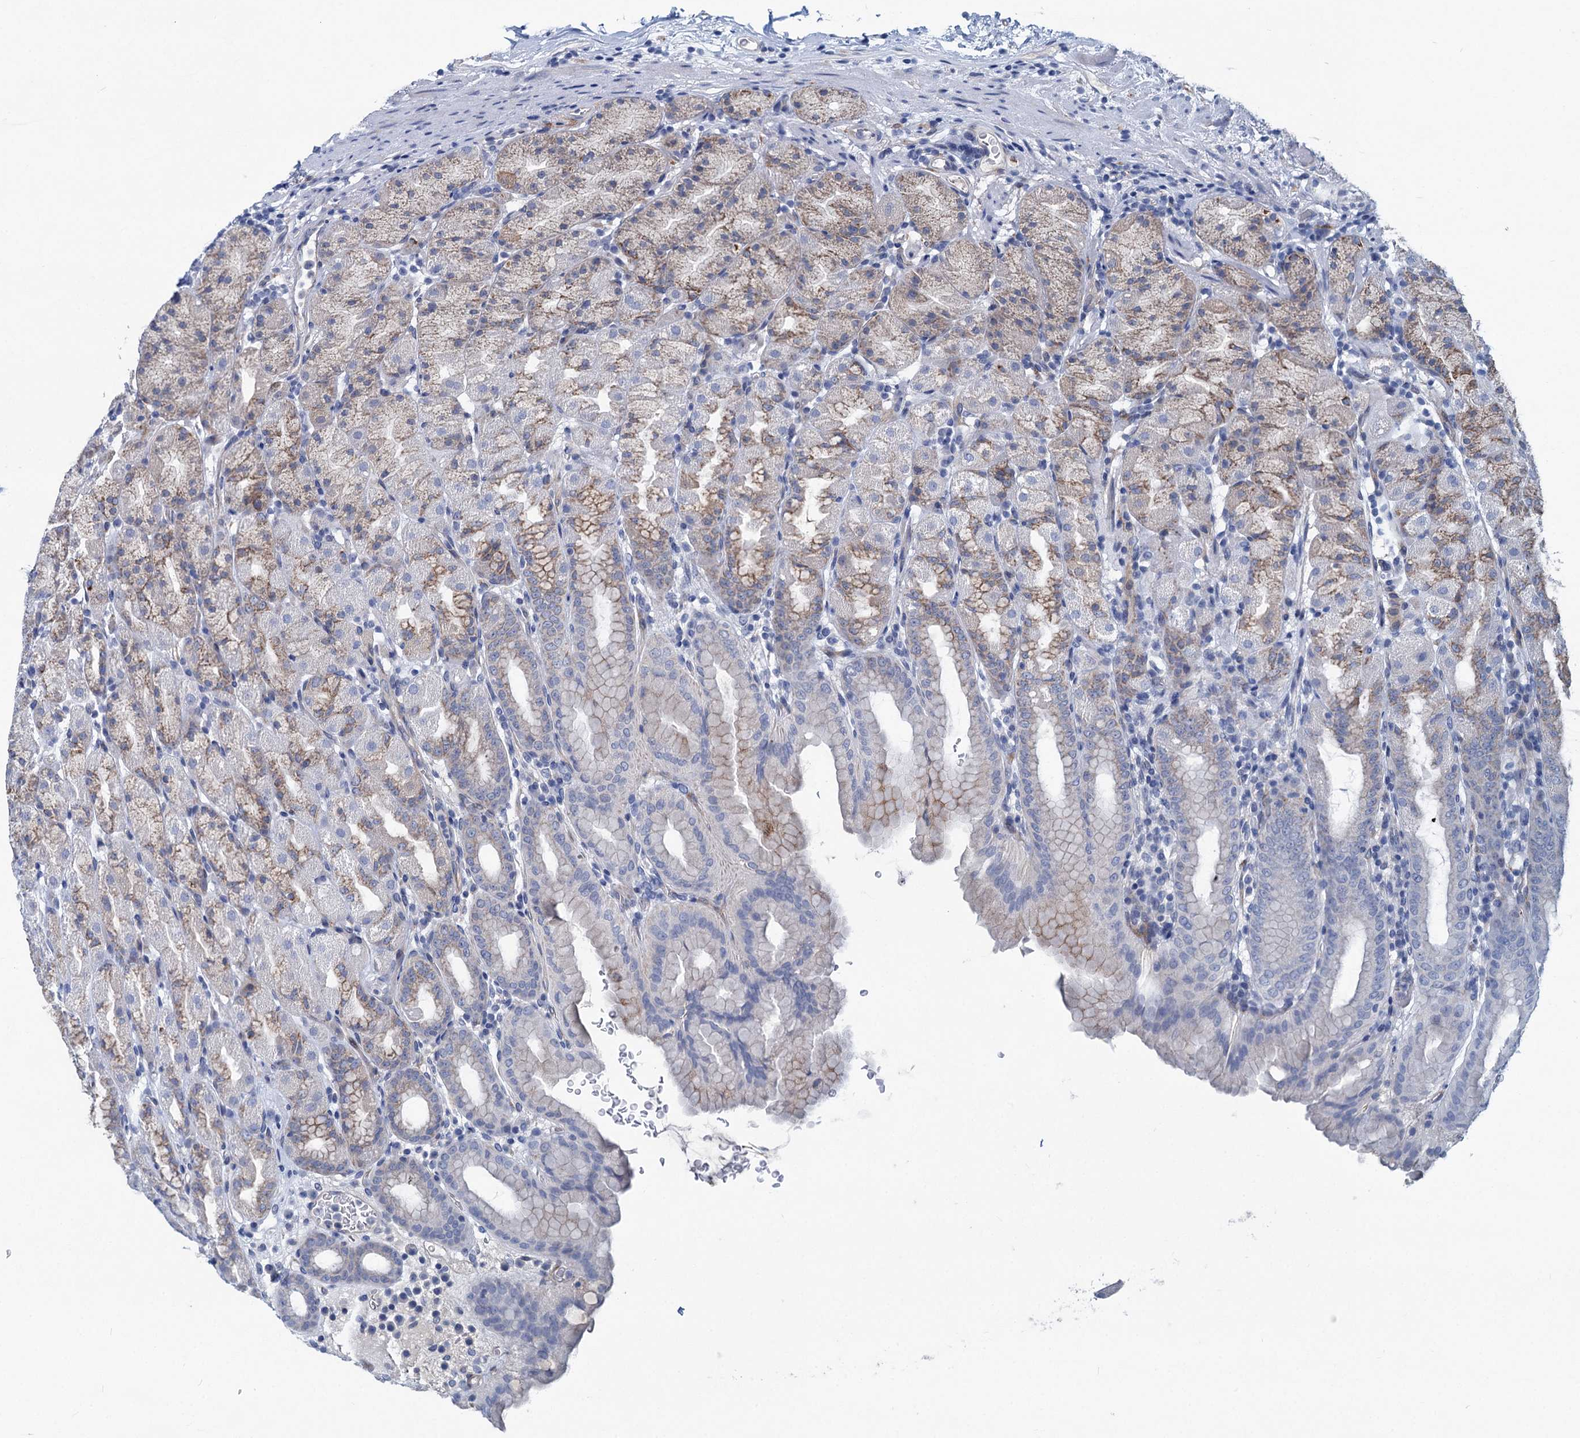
{"staining": {"intensity": "moderate", "quantity": "25%-75%", "location": "cytoplasmic/membranous"}, "tissue": "stomach", "cell_type": "Glandular cells", "image_type": "normal", "snomed": [{"axis": "morphology", "description": "Normal tissue, NOS"}, {"axis": "topography", "description": "Stomach, upper"}], "caption": "Normal stomach exhibits moderate cytoplasmic/membranous positivity in approximately 25%-75% of glandular cells.", "gene": "CHDH", "patient": {"sex": "male", "age": 68}}